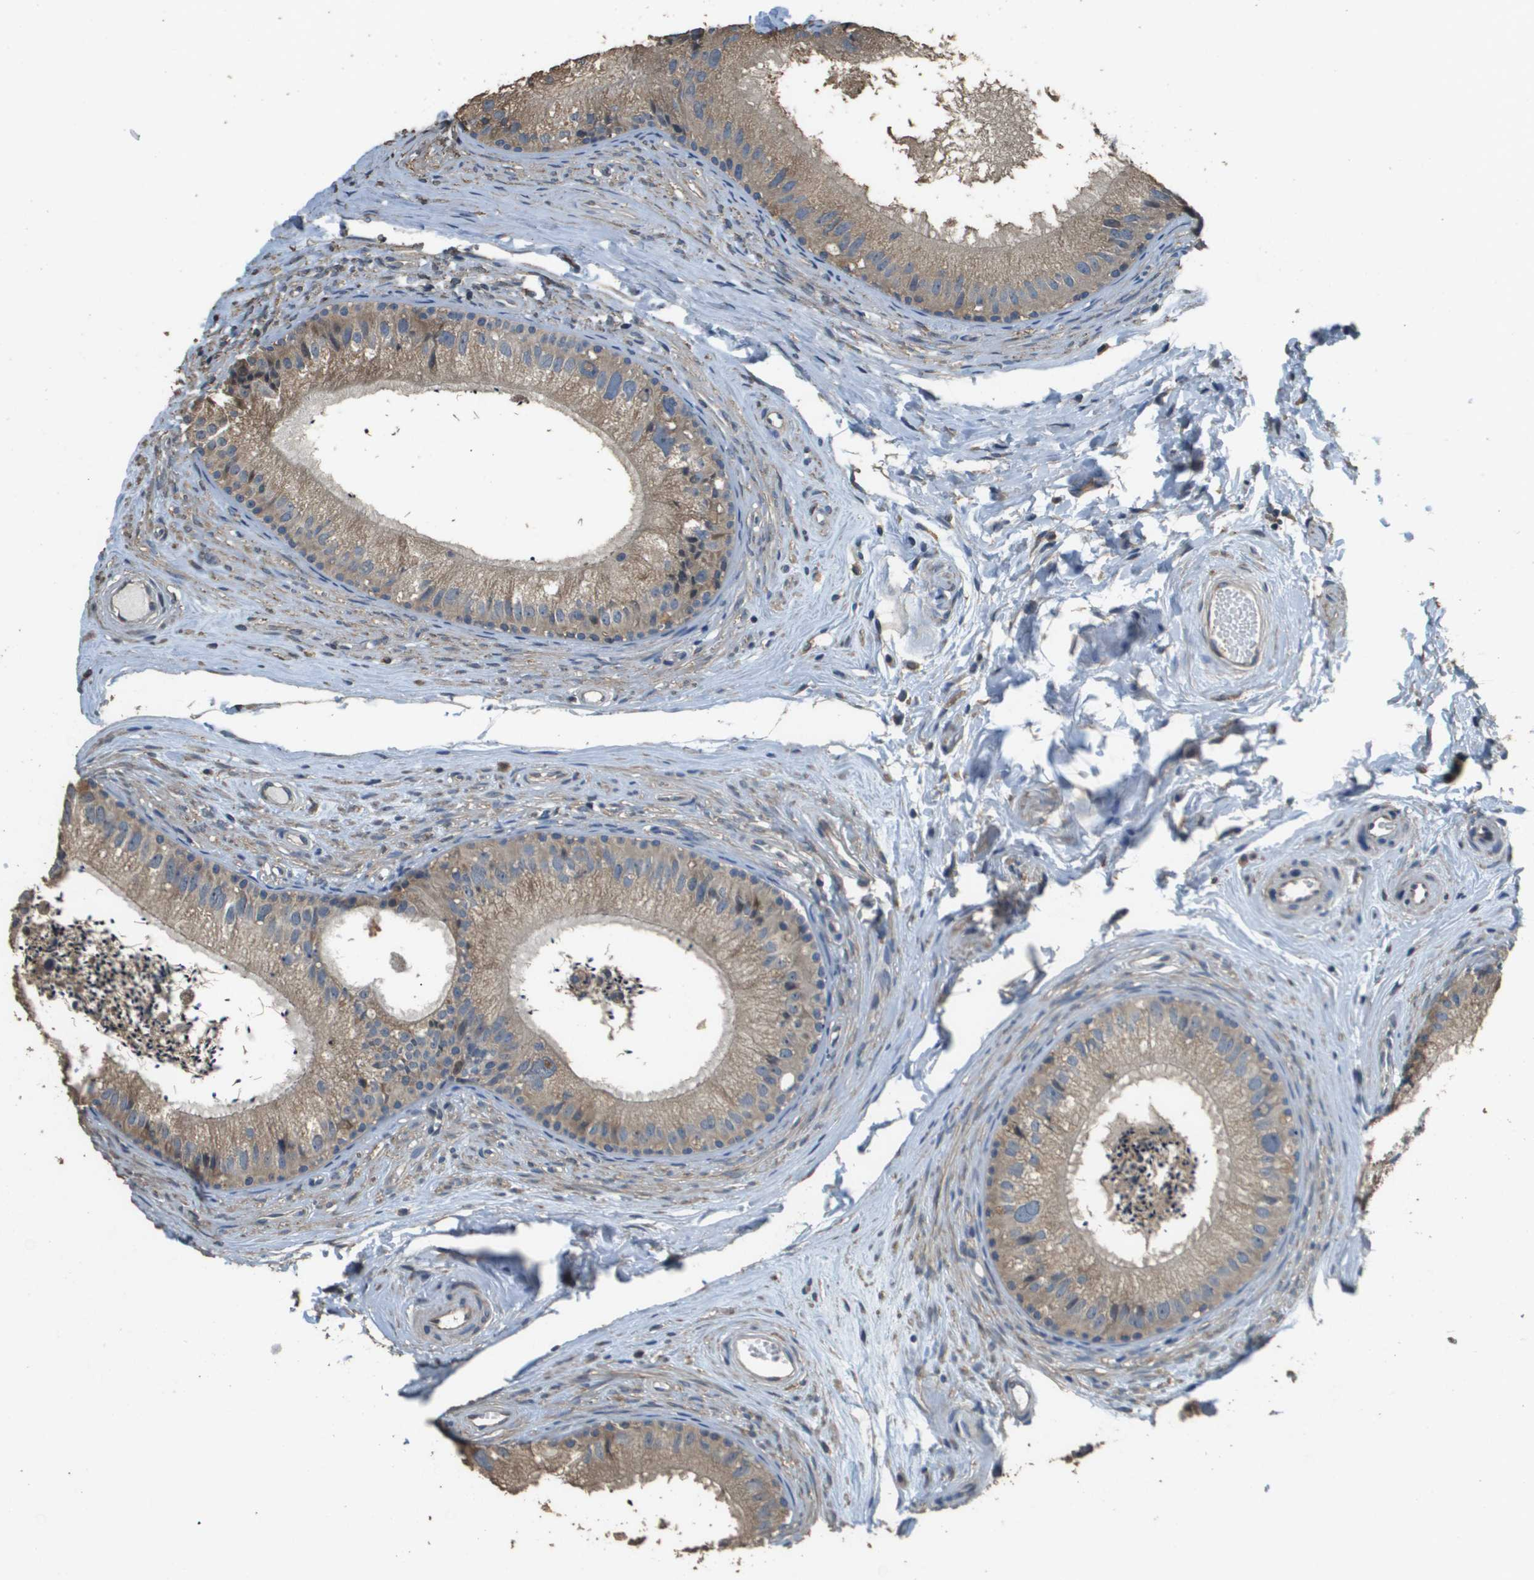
{"staining": {"intensity": "weak", "quantity": ">75%", "location": "cytoplasmic/membranous"}, "tissue": "epididymis", "cell_type": "Glandular cells", "image_type": "normal", "snomed": [{"axis": "morphology", "description": "Normal tissue, NOS"}, {"axis": "topography", "description": "Epididymis"}], "caption": "IHC histopathology image of normal epididymis: human epididymis stained using immunohistochemistry (IHC) exhibits low levels of weak protein expression localized specifically in the cytoplasmic/membranous of glandular cells, appearing as a cytoplasmic/membranous brown color.", "gene": "RAB6B", "patient": {"sex": "male", "age": 56}}